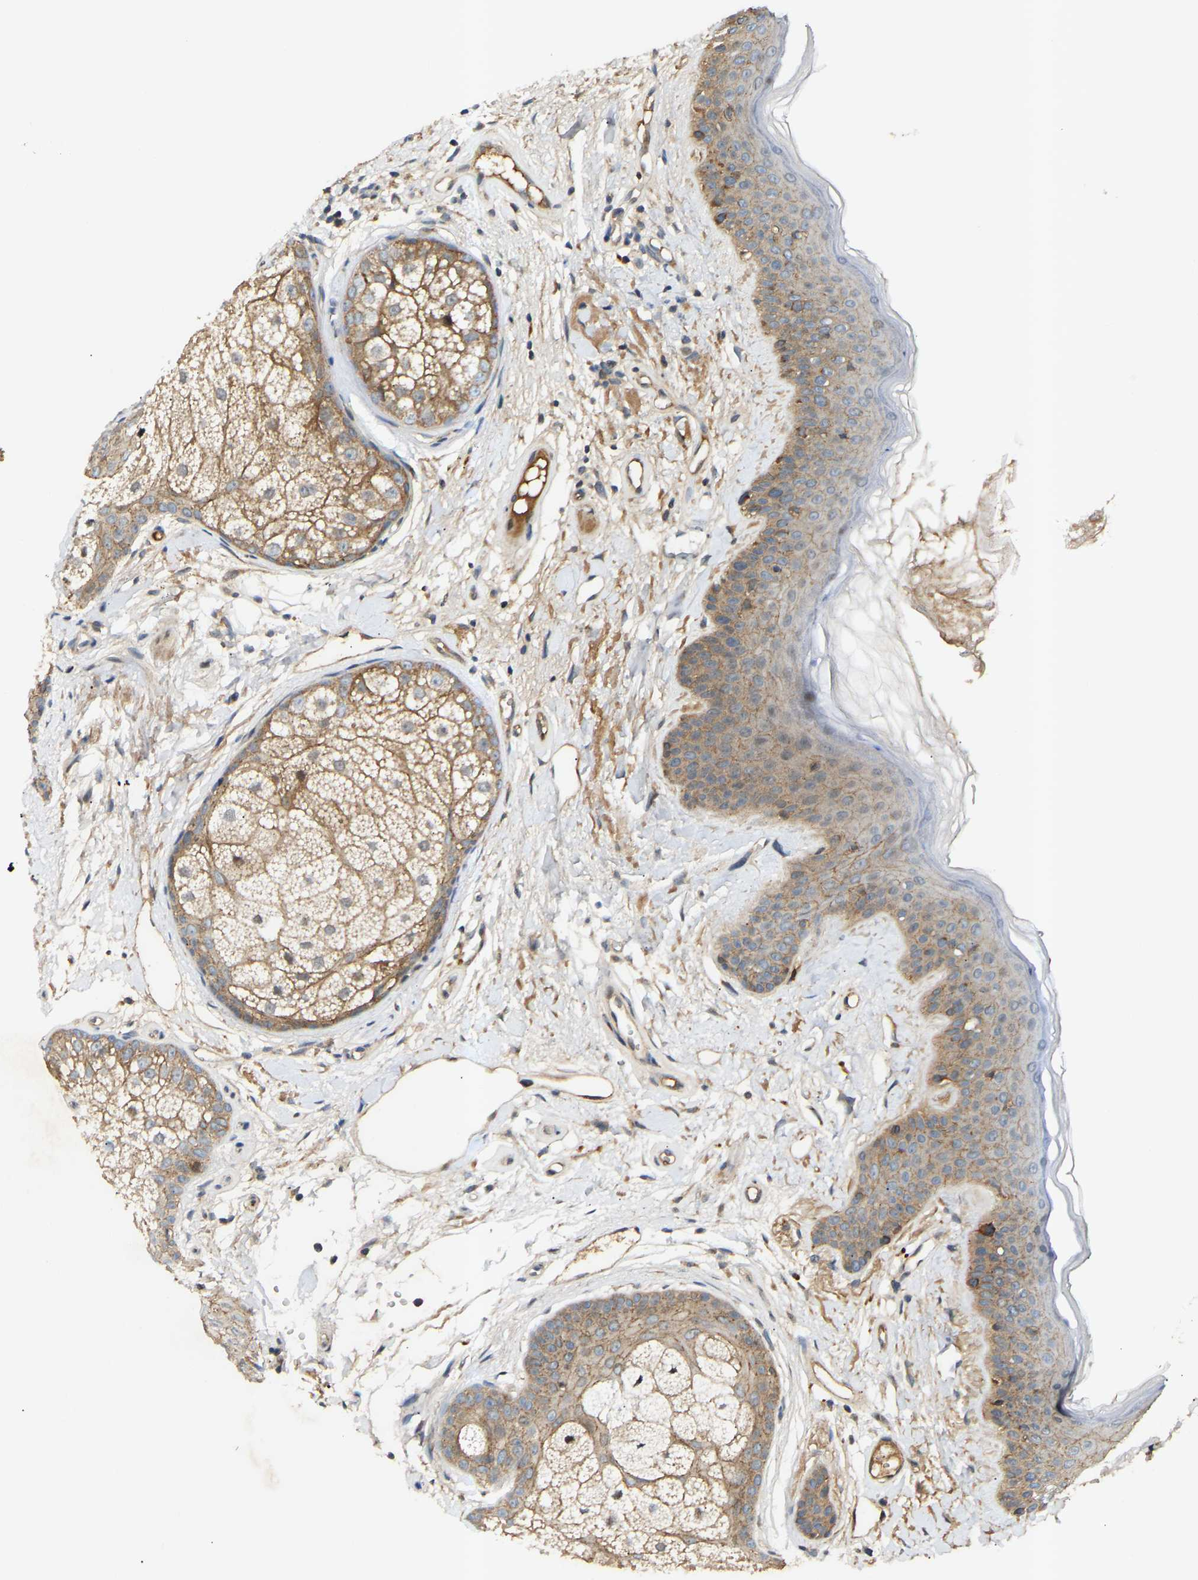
{"staining": {"intensity": "moderate", "quantity": ">75%", "location": "cytoplasmic/membranous"}, "tissue": "oral mucosa", "cell_type": "Squamous epithelial cells", "image_type": "normal", "snomed": [{"axis": "morphology", "description": "Normal tissue, NOS"}, {"axis": "topography", "description": "Skin"}, {"axis": "topography", "description": "Oral tissue"}], "caption": "About >75% of squamous epithelial cells in normal oral mucosa show moderate cytoplasmic/membranous protein positivity as visualized by brown immunohistochemical staining.", "gene": "ATP5MF", "patient": {"sex": "male", "age": 84}}